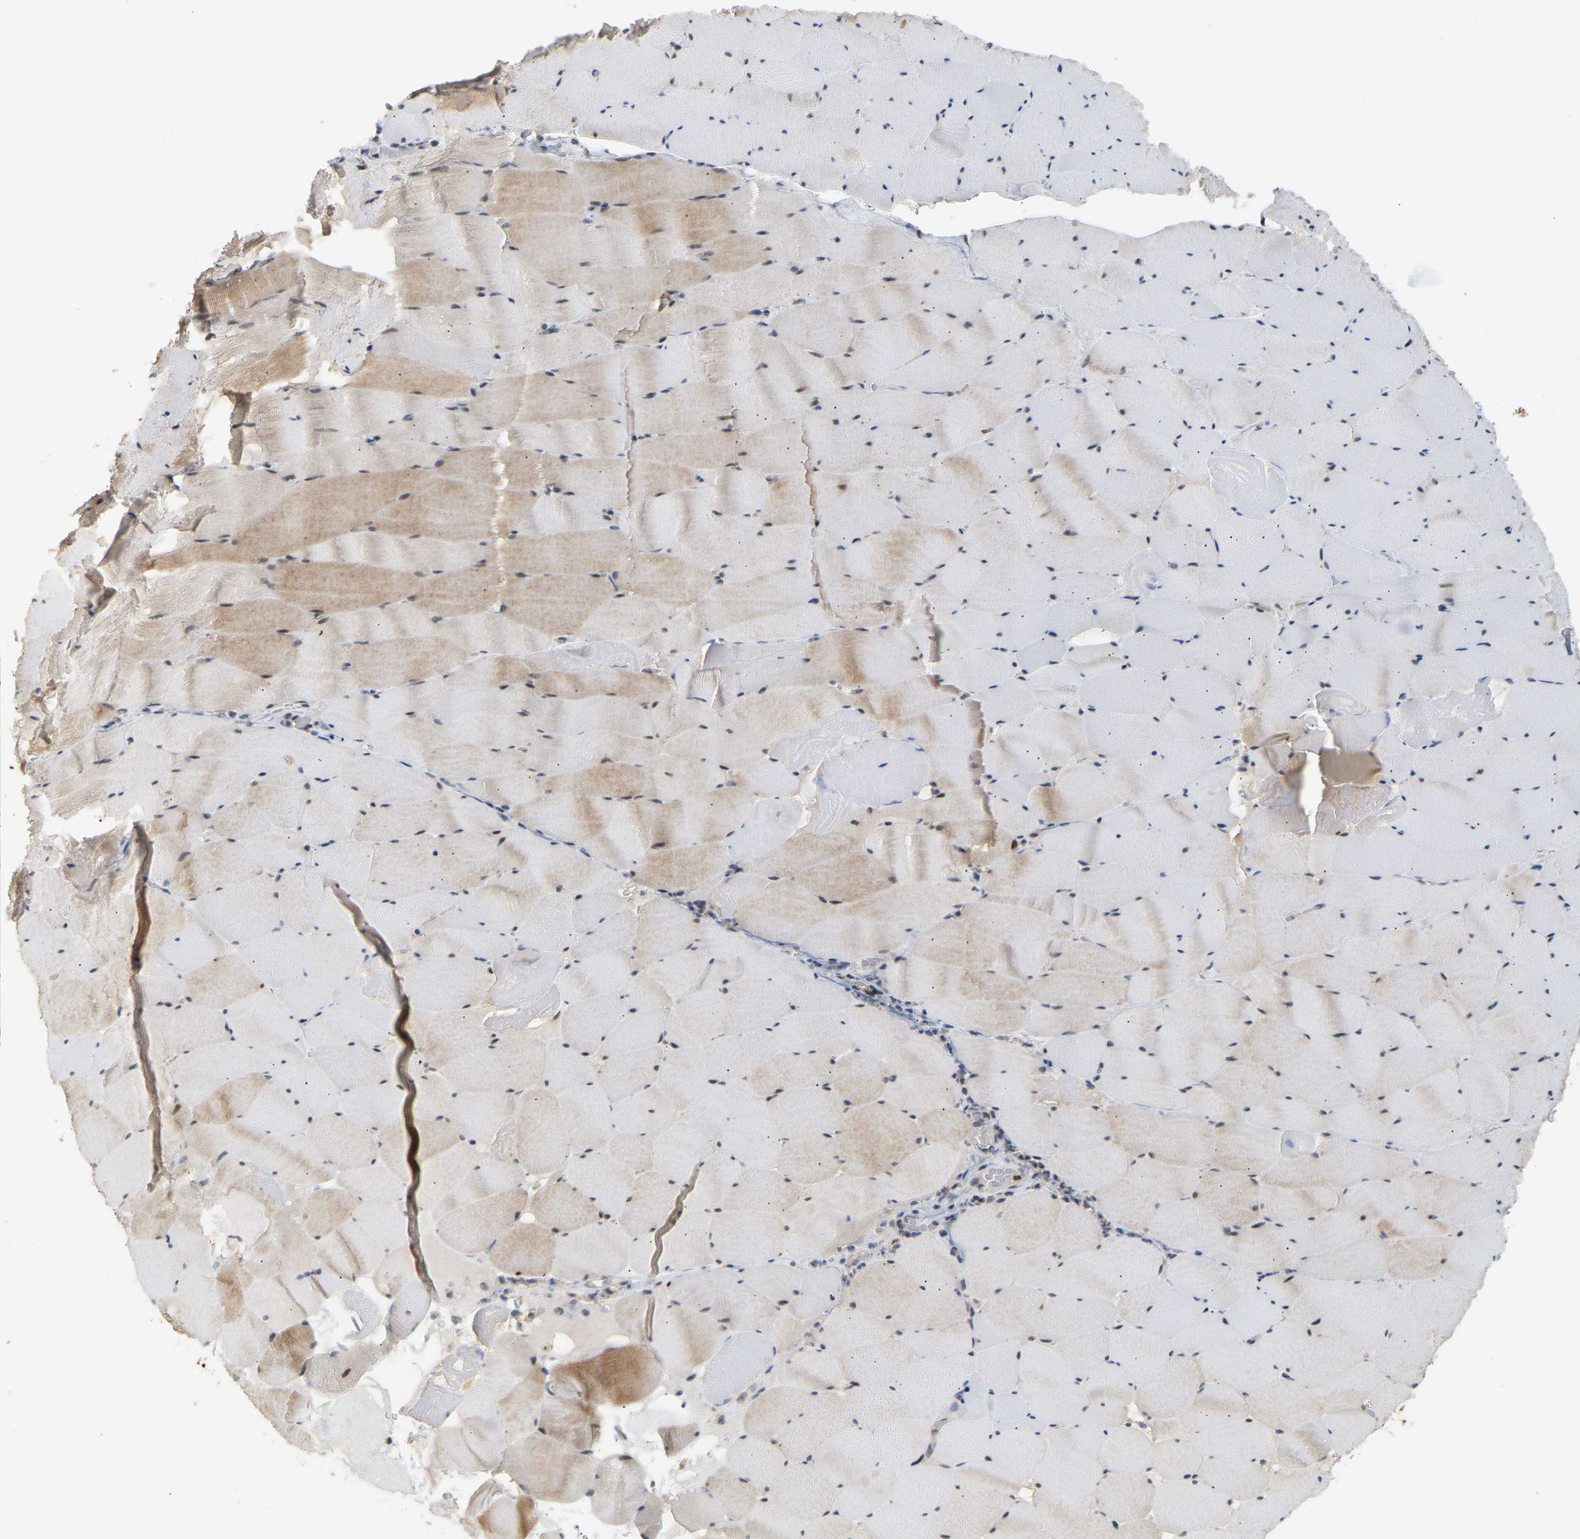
{"staining": {"intensity": "moderate", "quantity": "25%-75%", "location": "cytoplasmic/membranous"}, "tissue": "skeletal muscle", "cell_type": "Myocytes", "image_type": "normal", "snomed": [{"axis": "morphology", "description": "Normal tissue, NOS"}, {"axis": "topography", "description": "Skeletal muscle"}], "caption": "Protein expression analysis of normal skeletal muscle reveals moderate cytoplasmic/membranous expression in approximately 25%-75% of myocytes.", "gene": "PTPN4", "patient": {"sex": "male", "age": 62}}